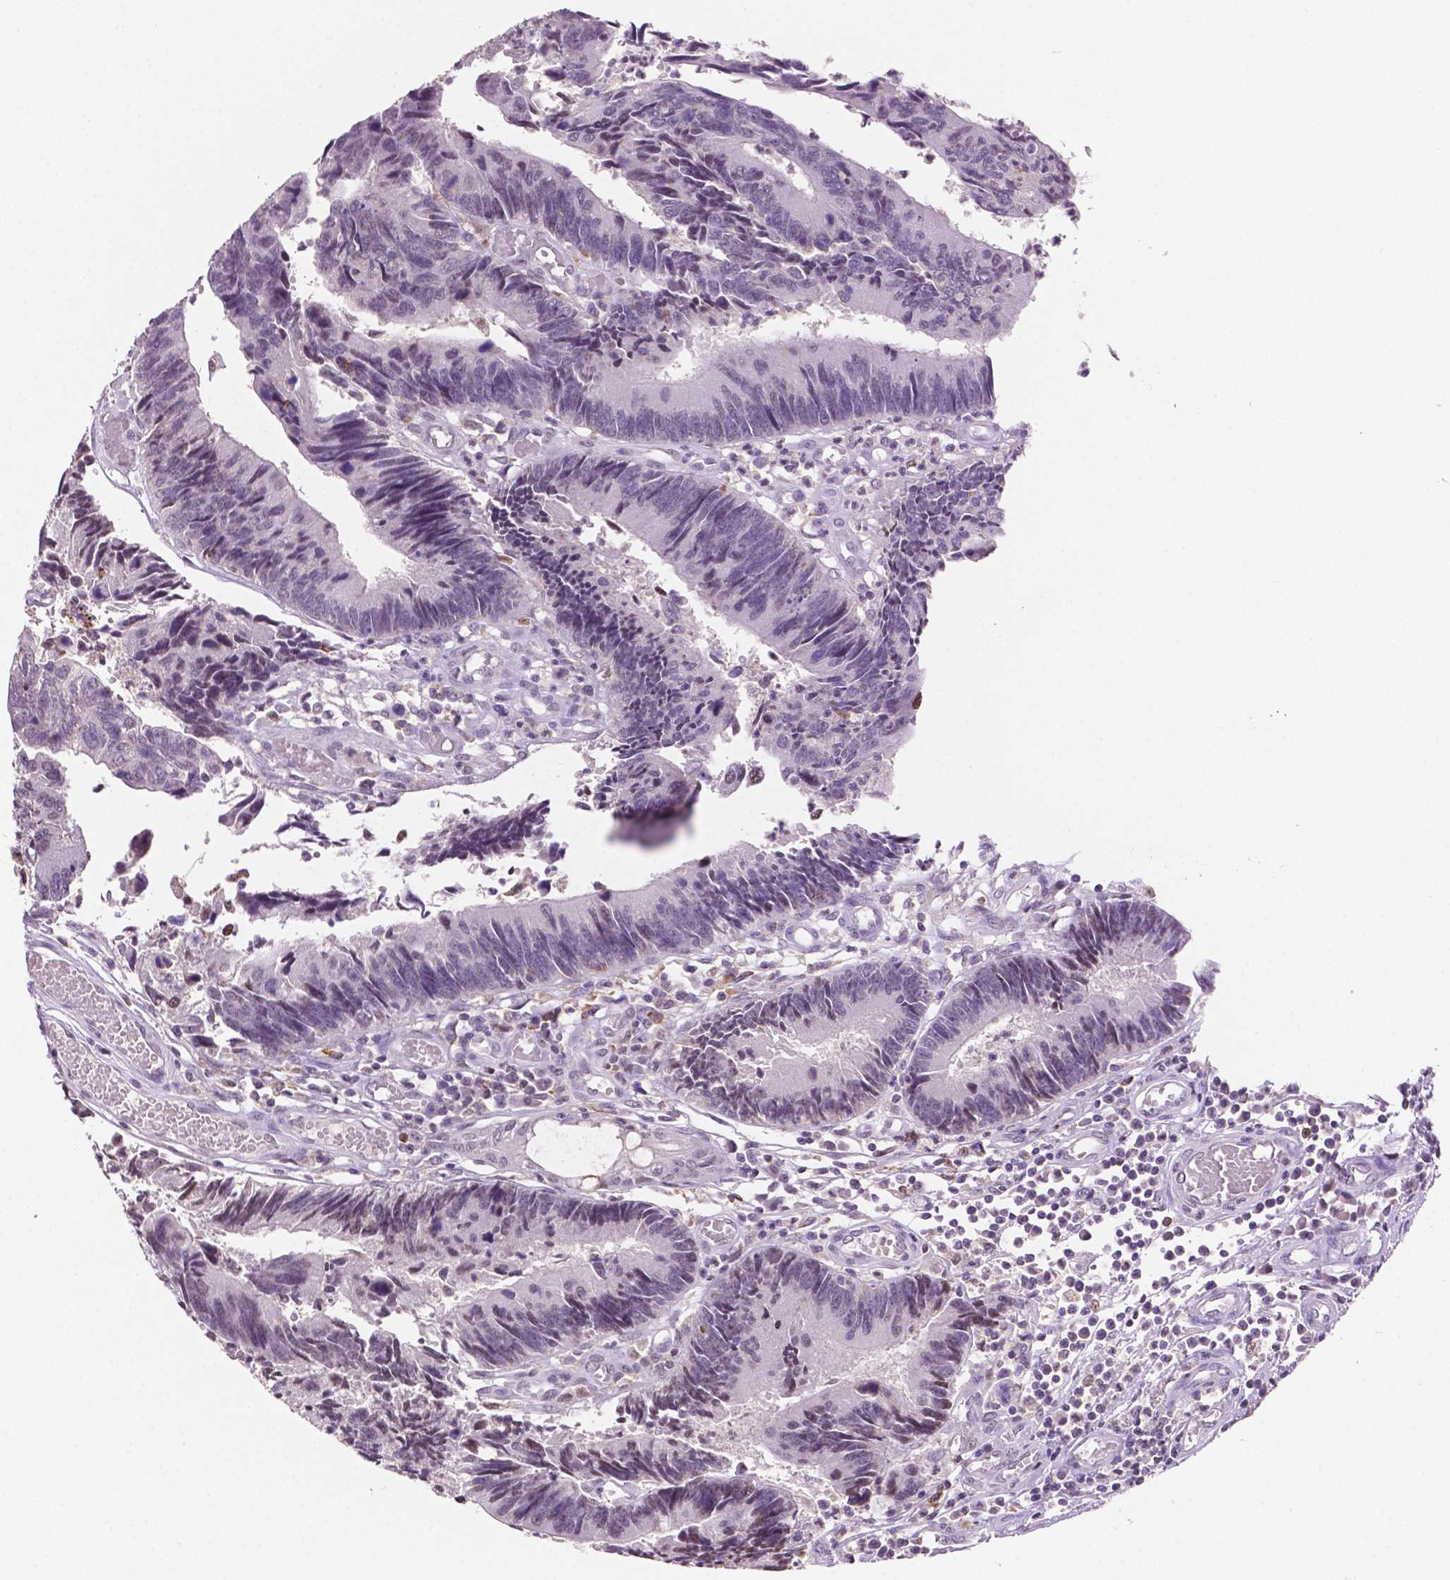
{"staining": {"intensity": "negative", "quantity": "none", "location": "none"}, "tissue": "colorectal cancer", "cell_type": "Tumor cells", "image_type": "cancer", "snomed": [{"axis": "morphology", "description": "Adenocarcinoma, NOS"}, {"axis": "topography", "description": "Colon"}], "caption": "The image reveals no staining of tumor cells in adenocarcinoma (colorectal).", "gene": "PTPN6", "patient": {"sex": "female", "age": 67}}